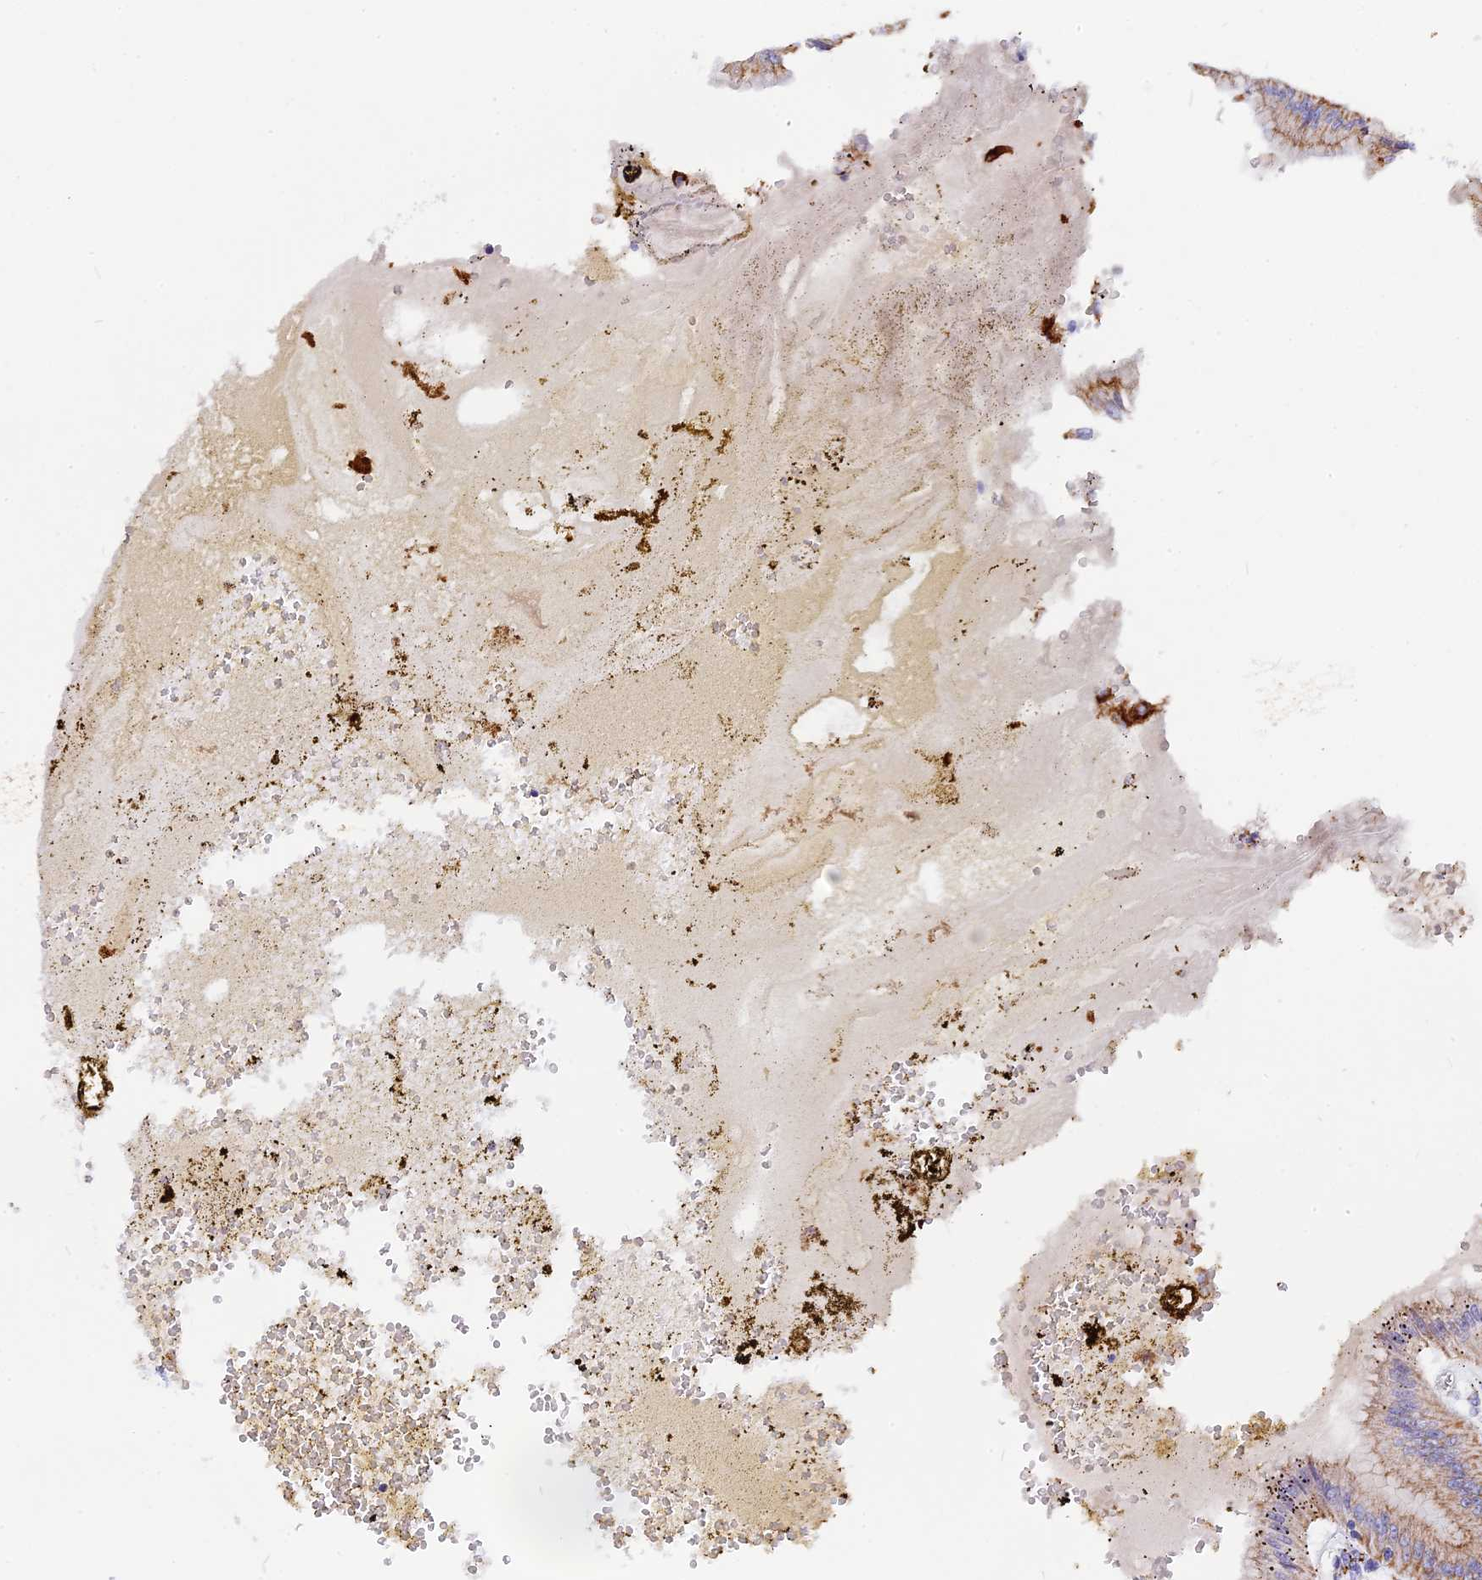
{"staining": {"intensity": "strong", "quantity": ">75%", "location": "cytoplasmic/membranous"}, "tissue": "stomach", "cell_type": "Glandular cells", "image_type": "normal", "snomed": [{"axis": "morphology", "description": "Normal tissue, NOS"}, {"axis": "topography", "description": "Stomach, lower"}], "caption": "This is an image of immunohistochemistry staining of unremarkable stomach, which shows strong expression in the cytoplasmic/membranous of glandular cells.", "gene": "VDAC2", "patient": {"sex": "male", "age": 71}}